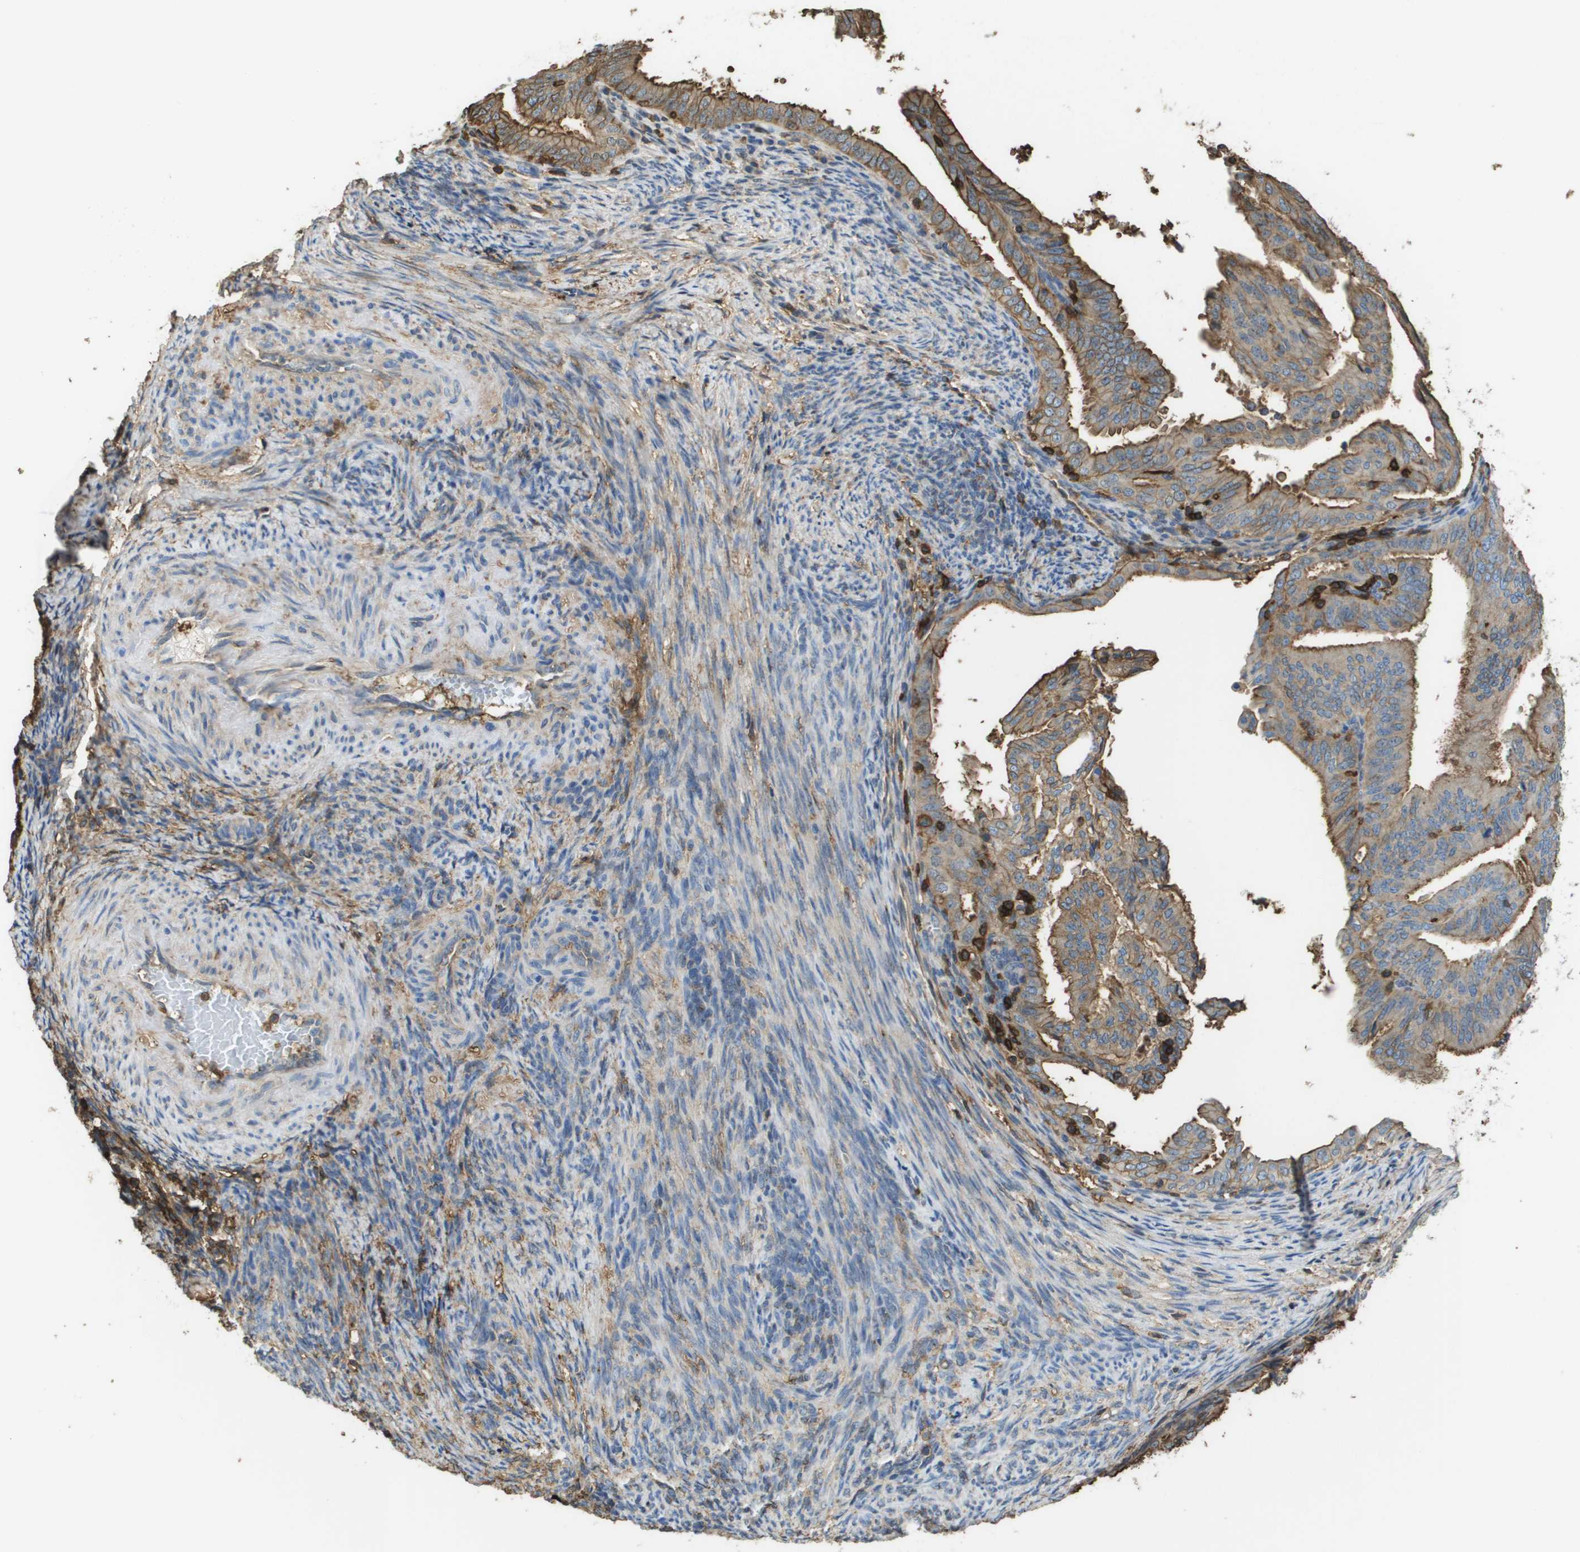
{"staining": {"intensity": "weak", "quantity": ">75%", "location": "cytoplasmic/membranous"}, "tissue": "endometrial cancer", "cell_type": "Tumor cells", "image_type": "cancer", "snomed": [{"axis": "morphology", "description": "Adenocarcinoma, NOS"}, {"axis": "topography", "description": "Endometrium"}], "caption": "A micrograph of human adenocarcinoma (endometrial) stained for a protein reveals weak cytoplasmic/membranous brown staining in tumor cells.", "gene": "PASK", "patient": {"sex": "female", "age": 58}}